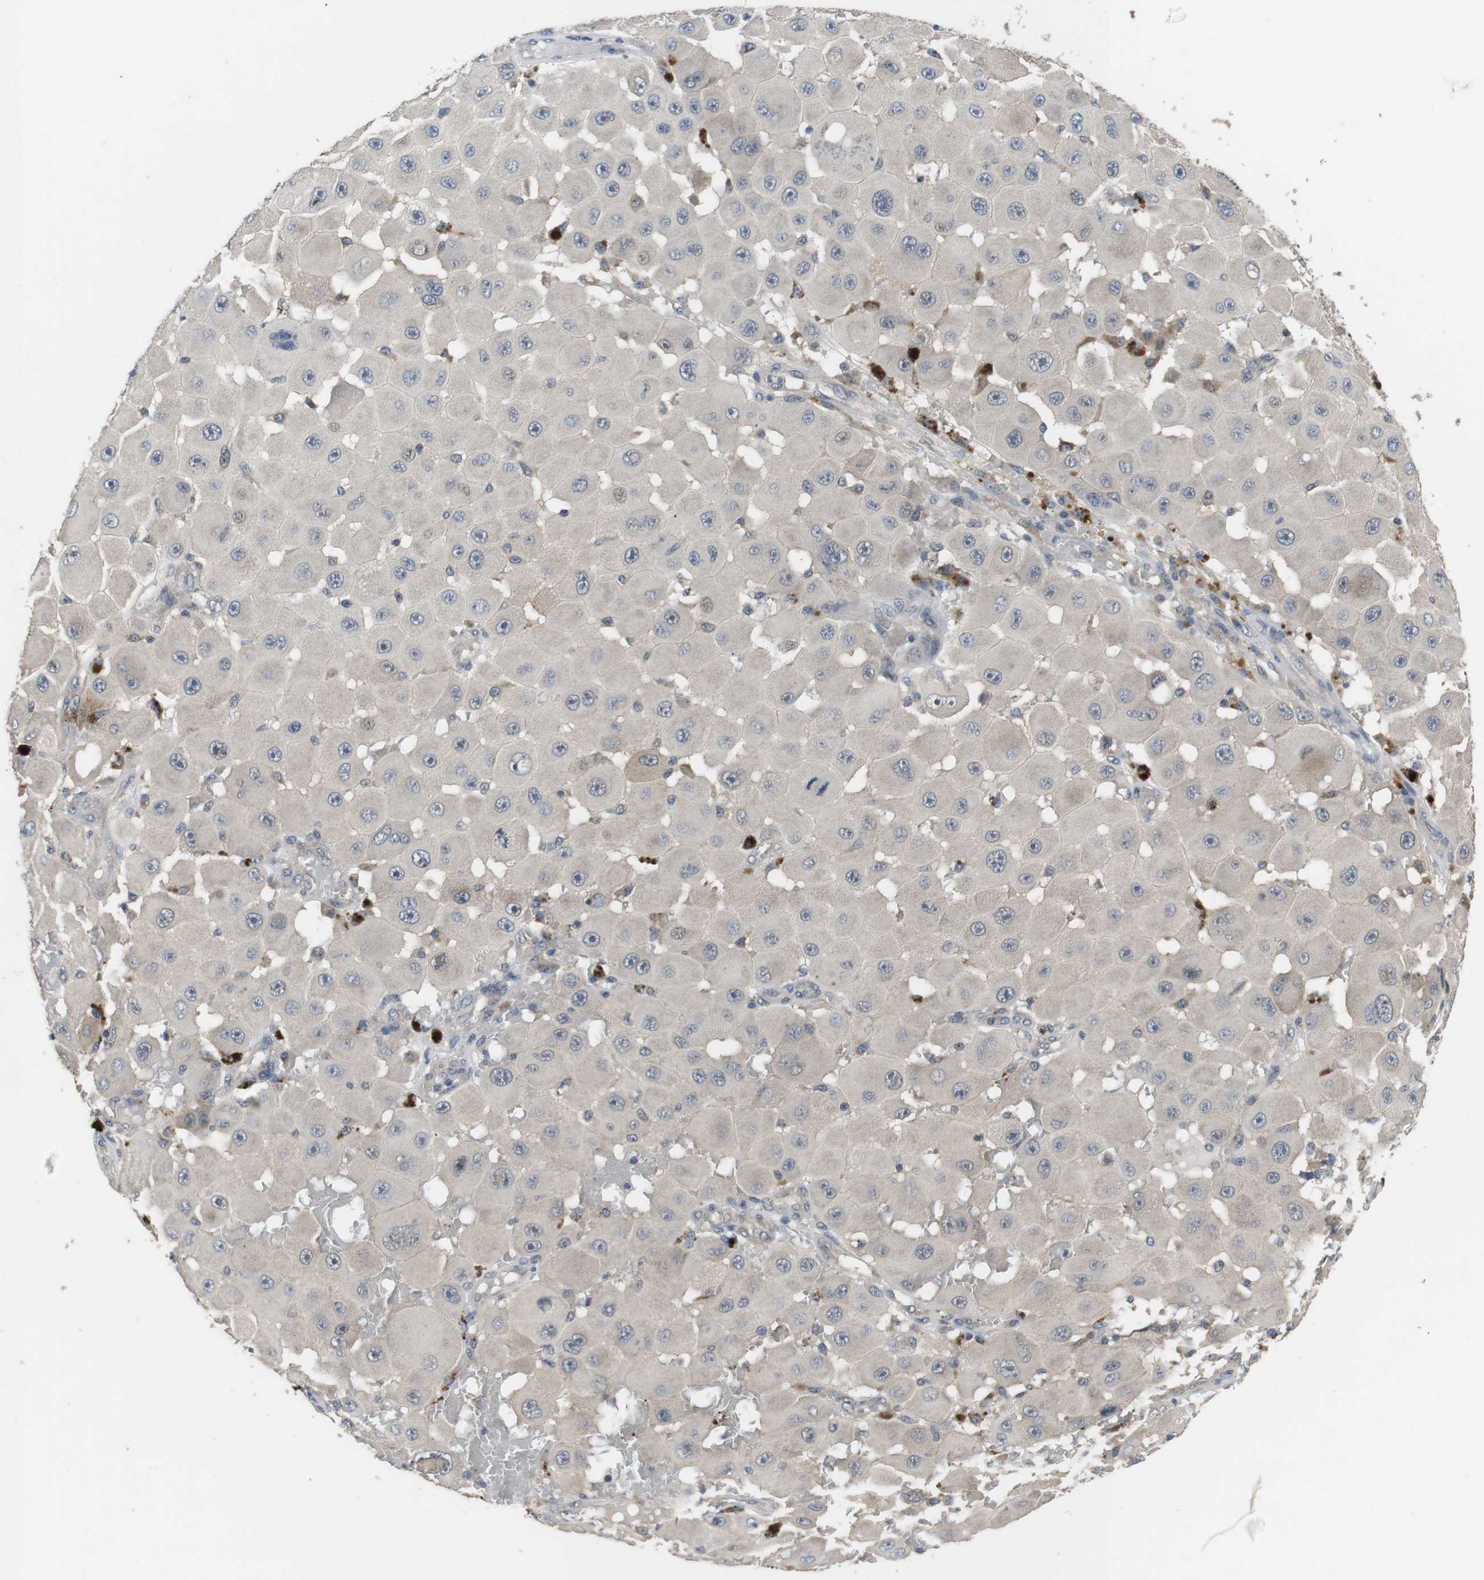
{"staining": {"intensity": "negative", "quantity": "none", "location": "none"}, "tissue": "melanoma", "cell_type": "Tumor cells", "image_type": "cancer", "snomed": [{"axis": "morphology", "description": "Malignant melanoma, NOS"}, {"axis": "topography", "description": "Skin"}], "caption": "High power microscopy micrograph of an immunohistochemistry (IHC) histopathology image of melanoma, revealing no significant staining in tumor cells.", "gene": "ADGRL3", "patient": {"sex": "female", "age": 81}}